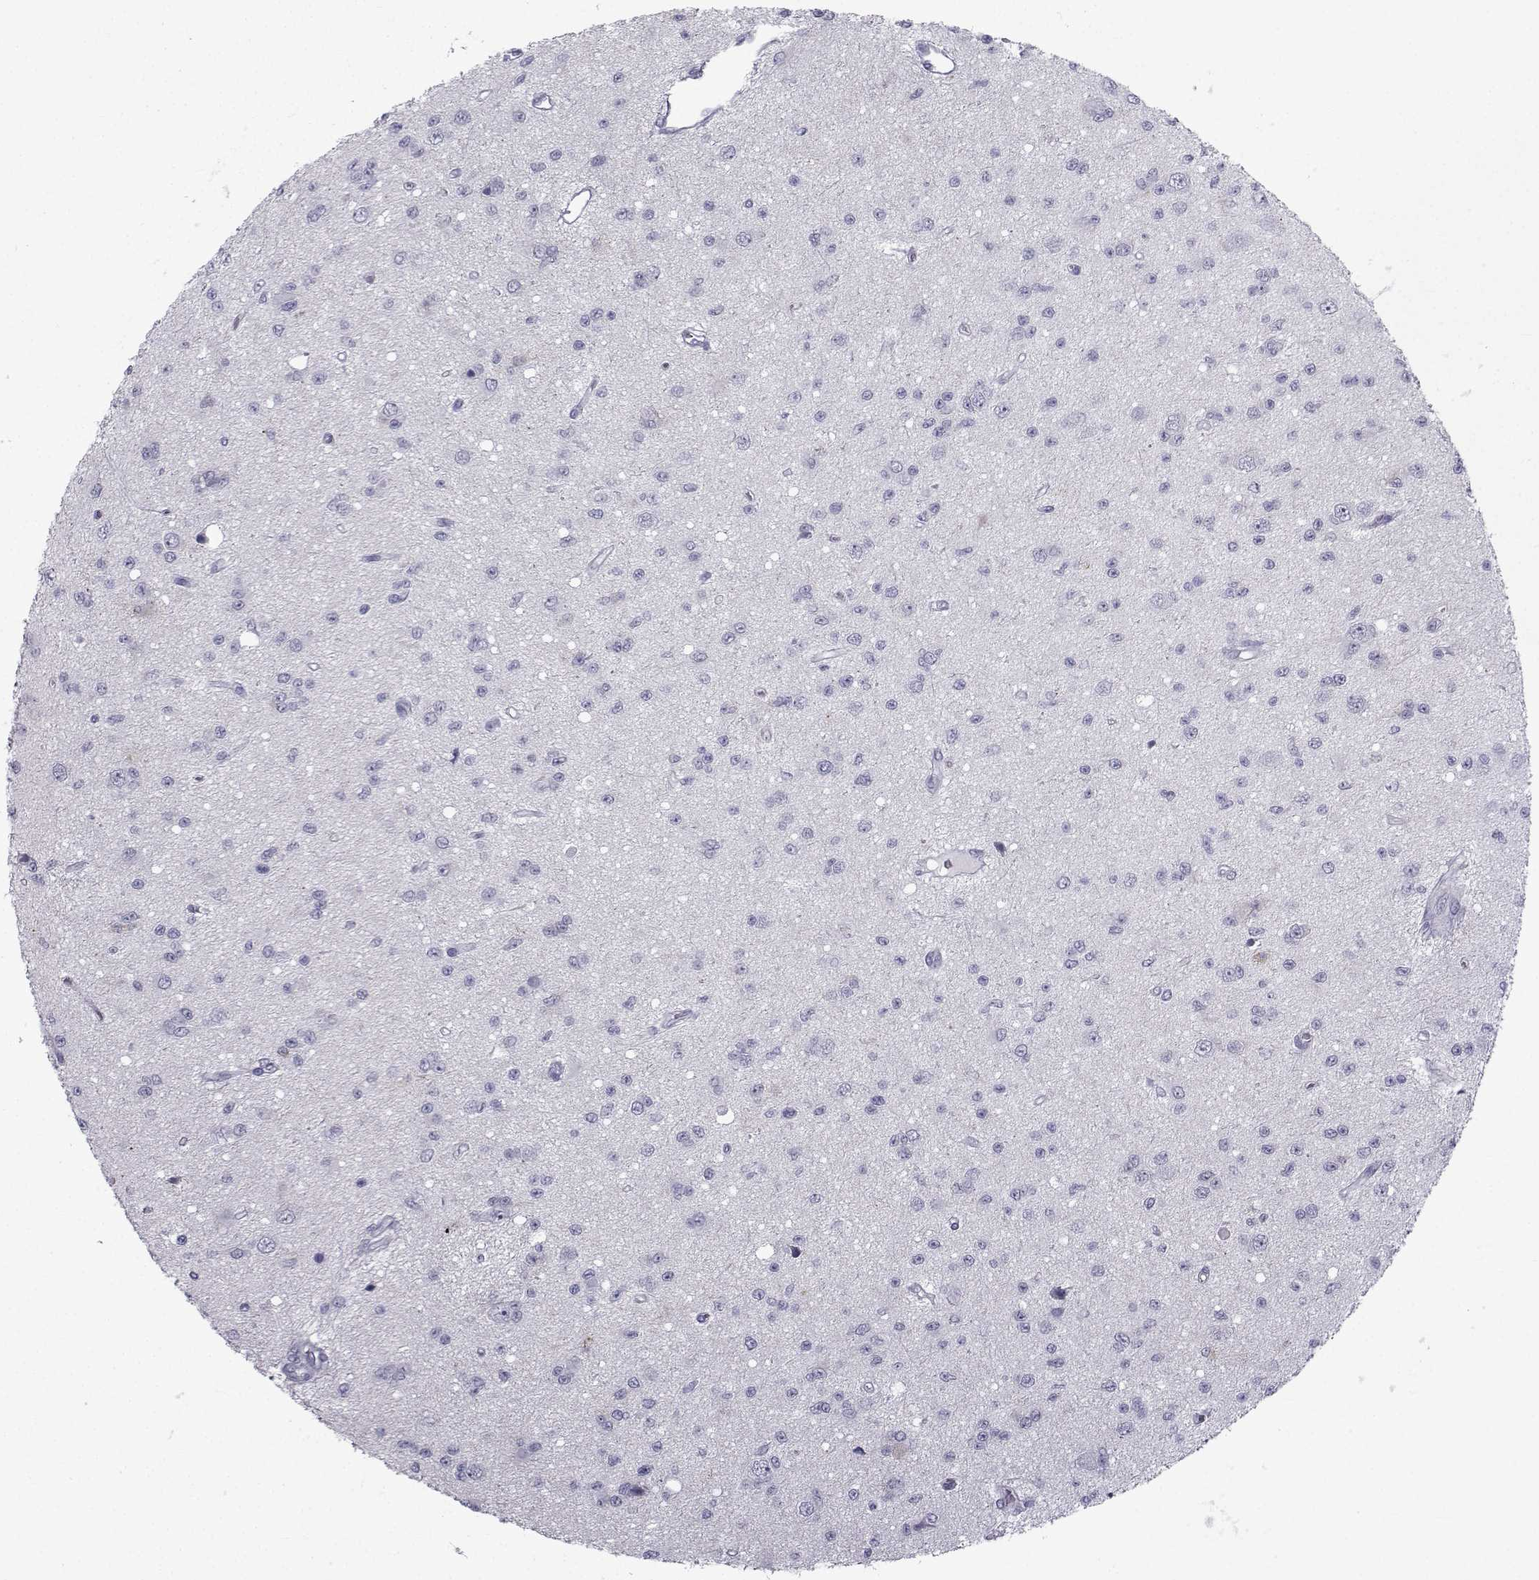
{"staining": {"intensity": "negative", "quantity": "none", "location": "none"}, "tissue": "glioma", "cell_type": "Tumor cells", "image_type": "cancer", "snomed": [{"axis": "morphology", "description": "Glioma, malignant, Low grade"}, {"axis": "topography", "description": "Brain"}], "caption": "Immunohistochemistry (IHC) histopathology image of neoplastic tissue: human glioma stained with DAB (3,3'-diaminobenzidine) reveals no significant protein positivity in tumor cells. The staining is performed using DAB brown chromogen with nuclei counter-stained in using hematoxylin.", "gene": "FDXR", "patient": {"sex": "female", "age": 45}}